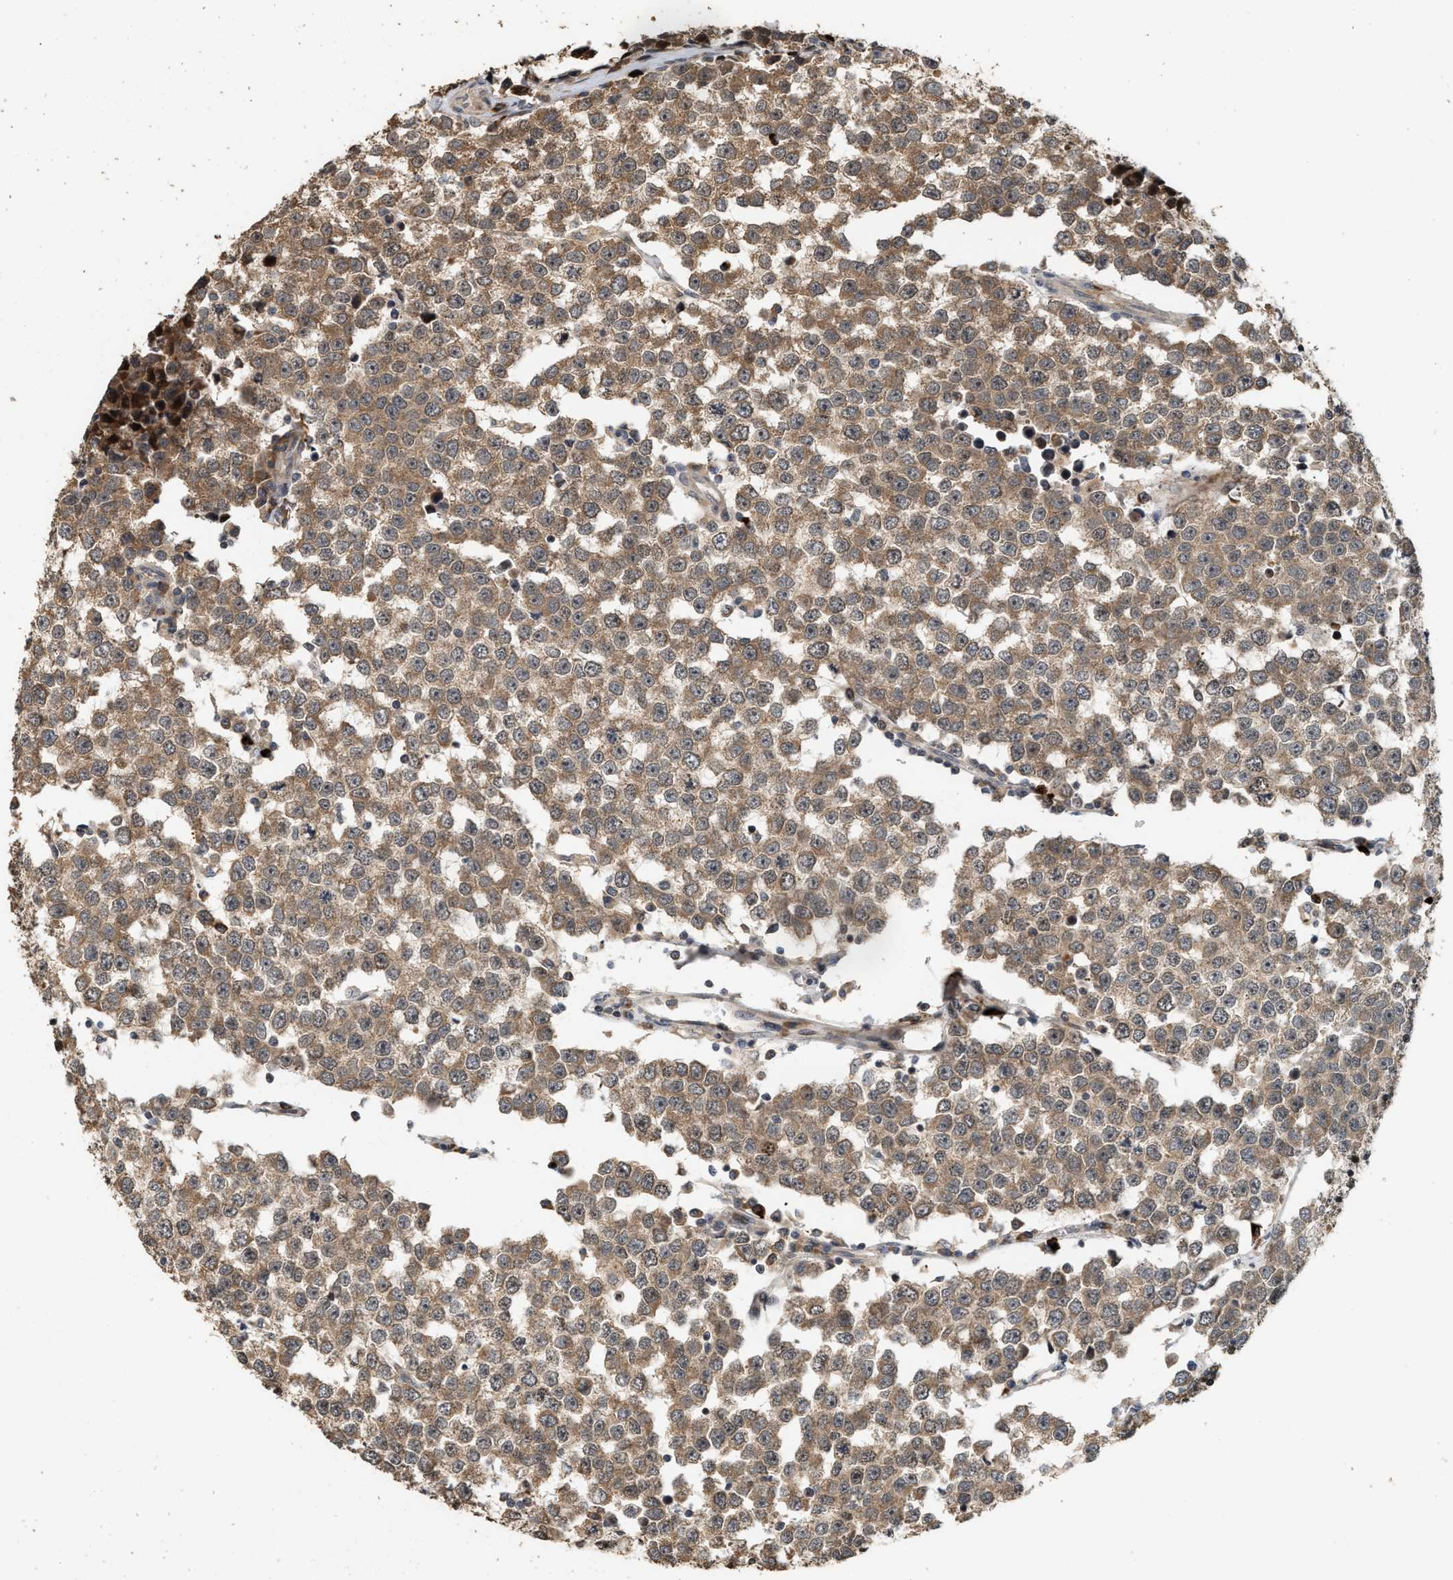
{"staining": {"intensity": "moderate", "quantity": ">75%", "location": "cytoplasmic/membranous"}, "tissue": "testis cancer", "cell_type": "Tumor cells", "image_type": "cancer", "snomed": [{"axis": "morphology", "description": "Seminoma, NOS"}, {"axis": "morphology", "description": "Carcinoma, Embryonal, NOS"}, {"axis": "topography", "description": "Testis"}], "caption": "DAB immunohistochemical staining of testis cancer shows moderate cytoplasmic/membranous protein positivity in approximately >75% of tumor cells. (DAB (3,3'-diaminobenzidine) = brown stain, brightfield microscopy at high magnification).", "gene": "ELP2", "patient": {"sex": "male", "age": 52}}